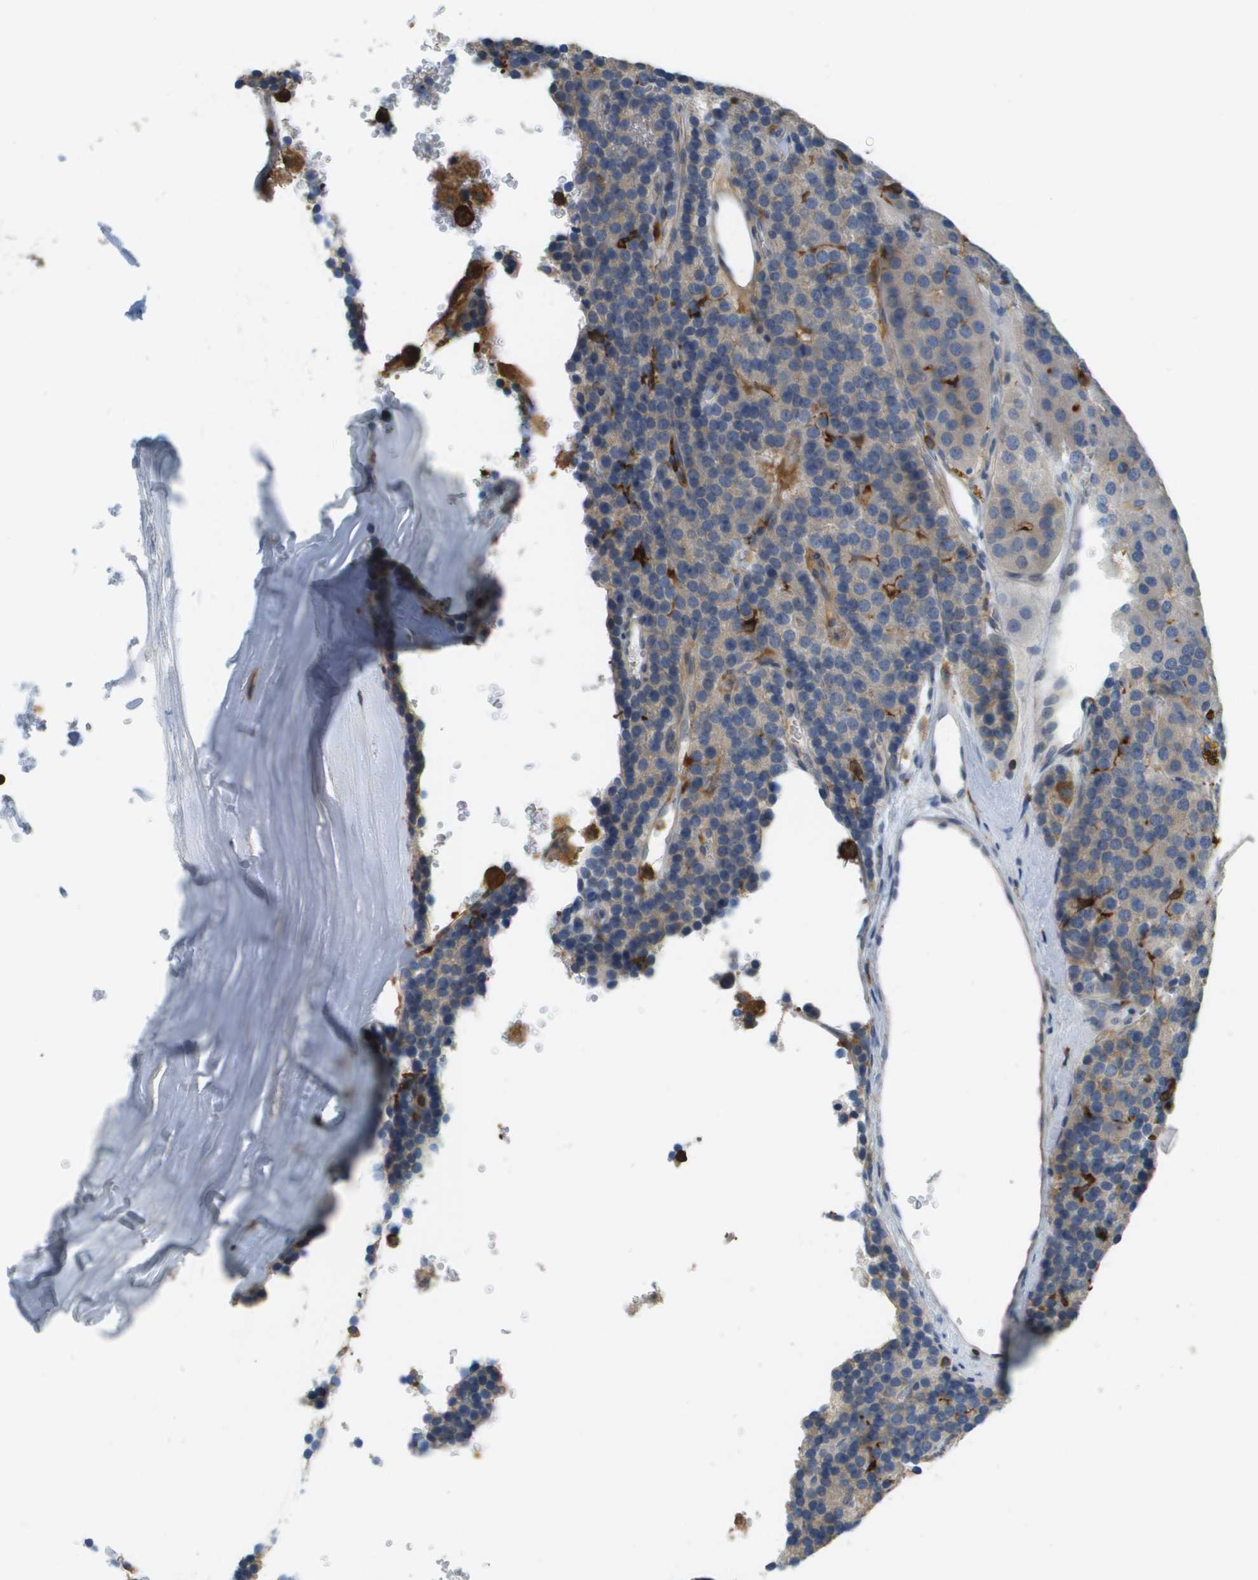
{"staining": {"intensity": "weak", "quantity": "<25%", "location": "cytoplasmic/membranous"}, "tissue": "parathyroid gland", "cell_type": "Glandular cells", "image_type": "normal", "snomed": [{"axis": "morphology", "description": "Normal tissue, NOS"}, {"axis": "morphology", "description": "Adenoma, NOS"}, {"axis": "topography", "description": "Parathyroid gland"}], "caption": "A micrograph of parathyroid gland stained for a protein demonstrates no brown staining in glandular cells. The staining is performed using DAB (3,3'-diaminobenzidine) brown chromogen with nuclei counter-stained in using hematoxylin.", "gene": "APBB1IP", "patient": {"sex": "female", "age": 86}}